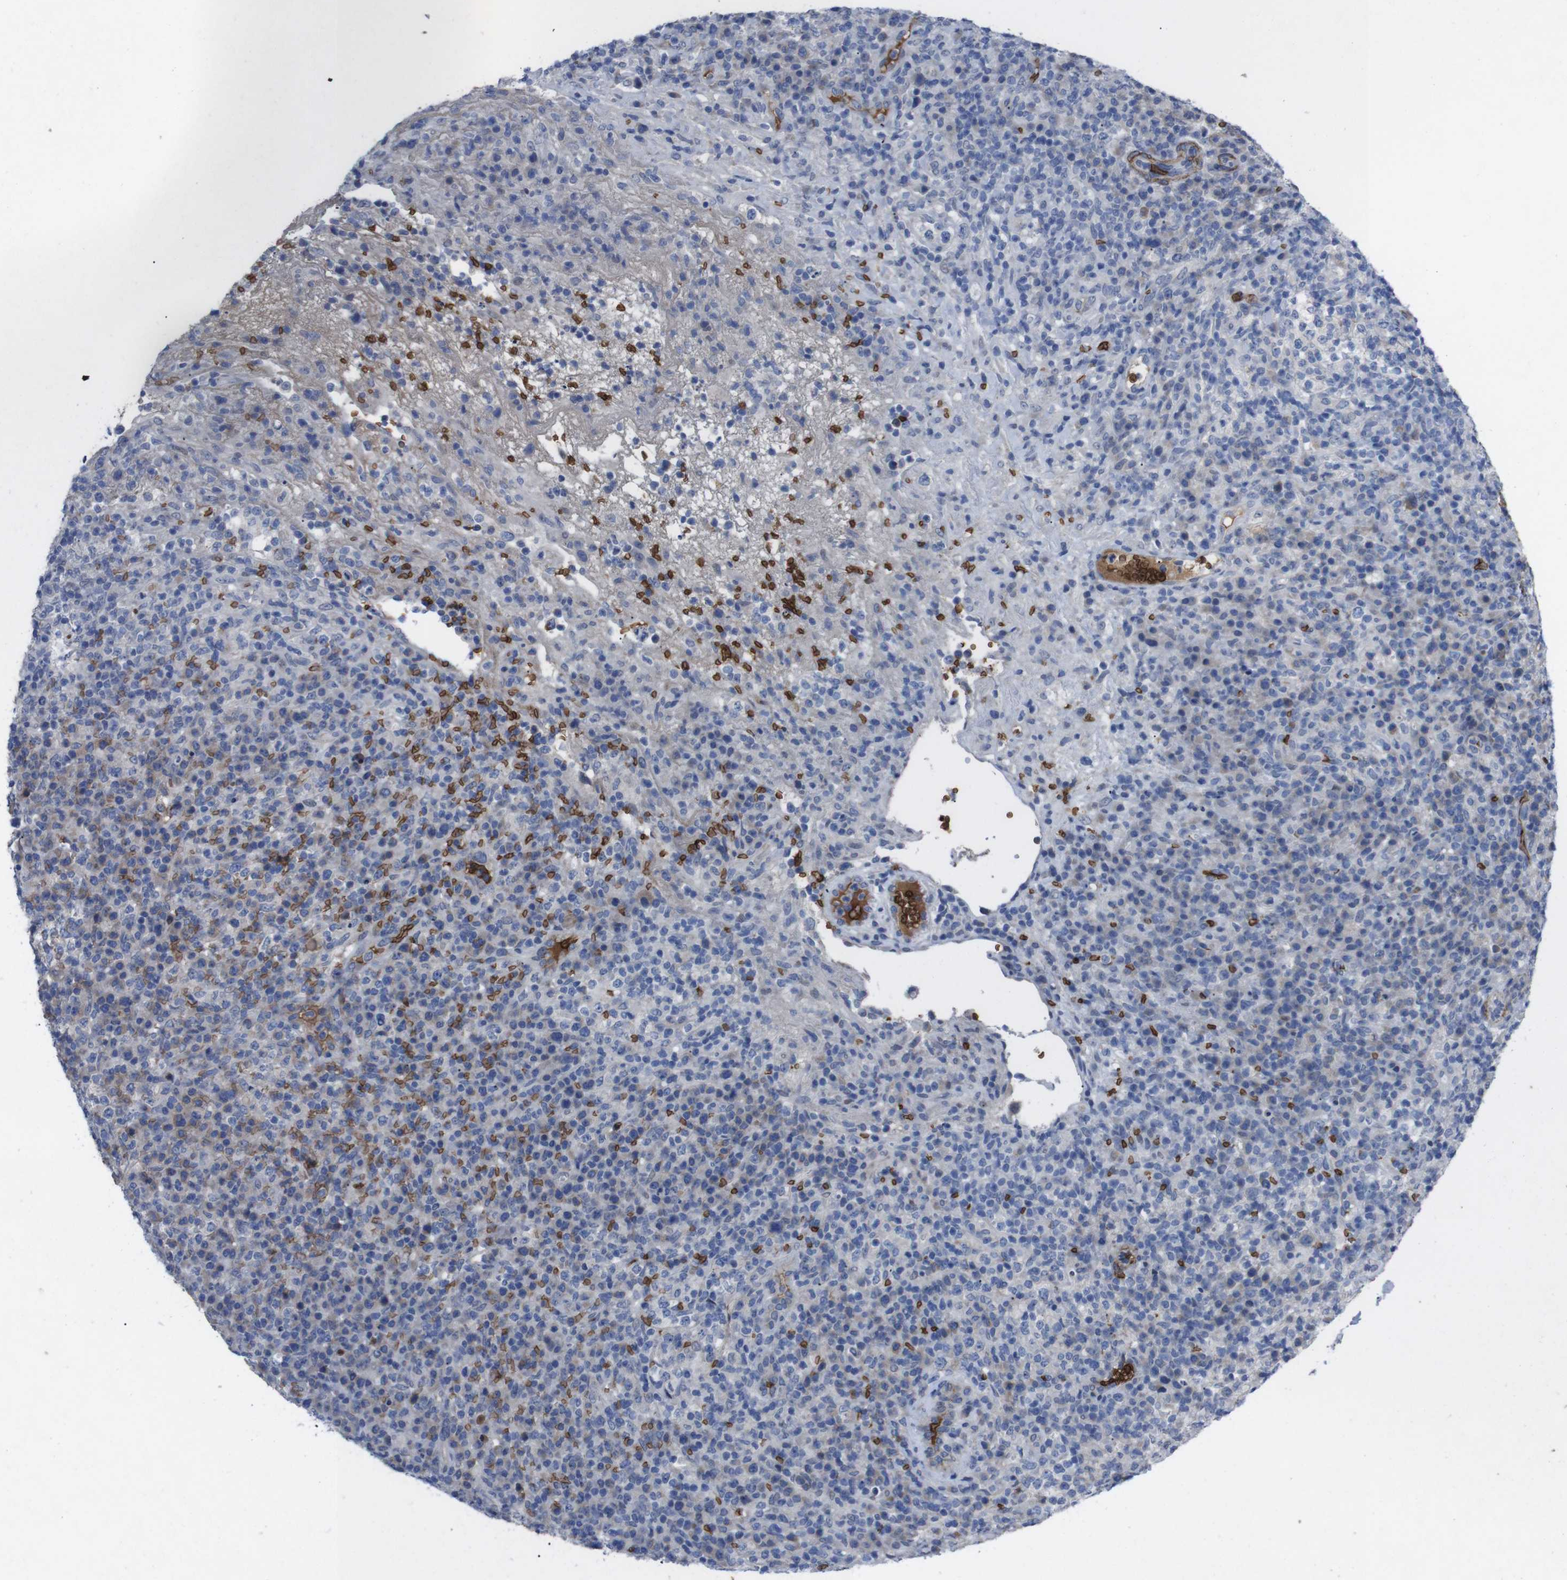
{"staining": {"intensity": "negative", "quantity": "none", "location": "none"}, "tissue": "lymphoma", "cell_type": "Tumor cells", "image_type": "cancer", "snomed": [{"axis": "morphology", "description": "Malignant lymphoma, non-Hodgkin's type, High grade"}, {"axis": "topography", "description": "Lymph node"}], "caption": "IHC micrograph of malignant lymphoma, non-Hodgkin's type (high-grade) stained for a protein (brown), which reveals no expression in tumor cells.", "gene": "SPTB", "patient": {"sex": "female", "age": 76}}